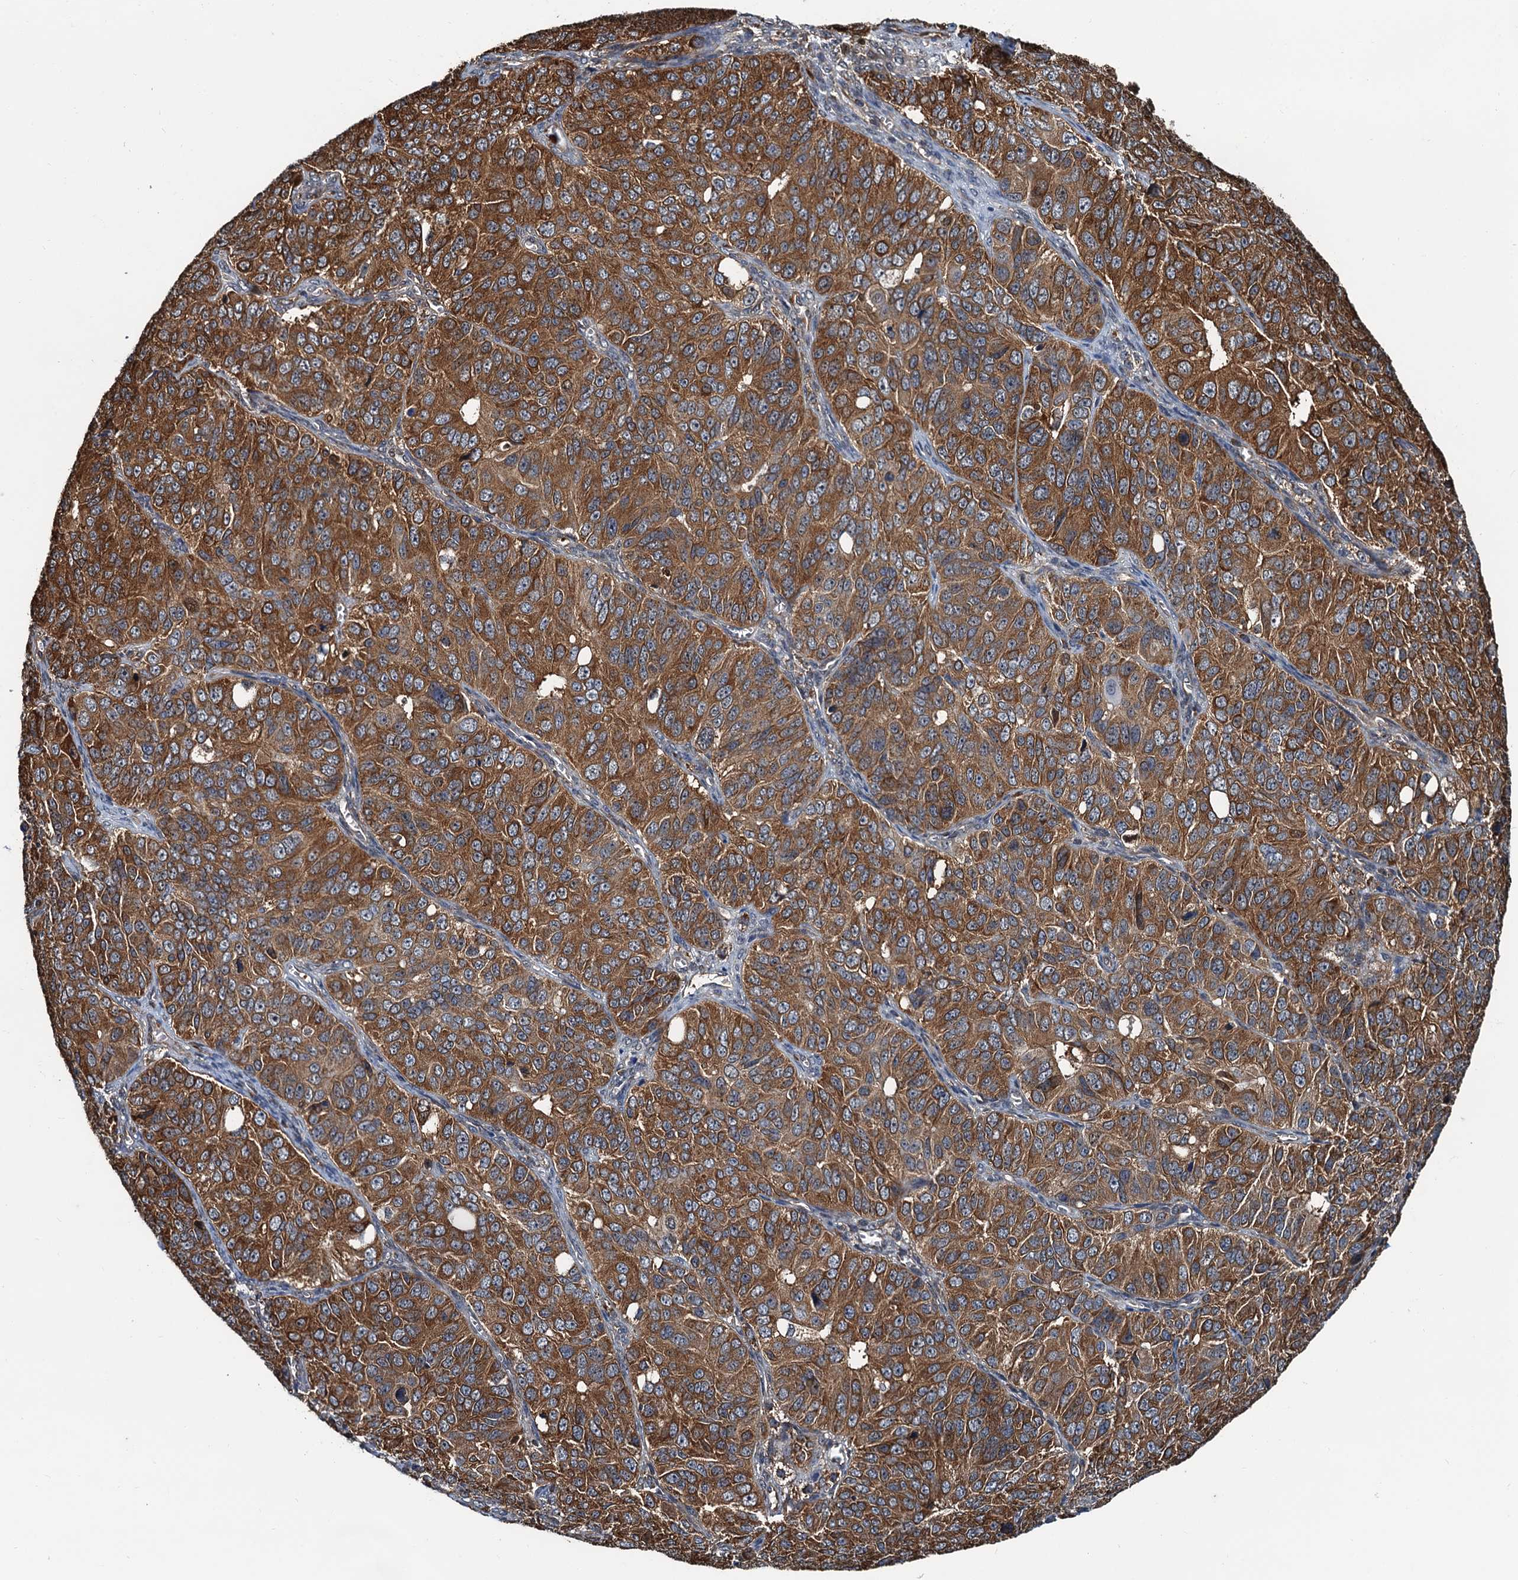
{"staining": {"intensity": "strong", "quantity": ">75%", "location": "cytoplasmic/membranous"}, "tissue": "ovarian cancer", "cell_type": "Tumor cells", "image_type": "cancer", "snomed": [{"axis": "morphology", "description": "Carcinoma, endometroid"}, {"axis": "topography", "description": "Ovary"}], "caption": "There is high levels of strong cytoplasmic/membranous expression in tumor cells of endometroid carcinoma (ovarian), as demonstrated by immunohistochemical staining (brown color).", "gene": "USP6NL", "patient": {"sex": "female", "age": 51}}